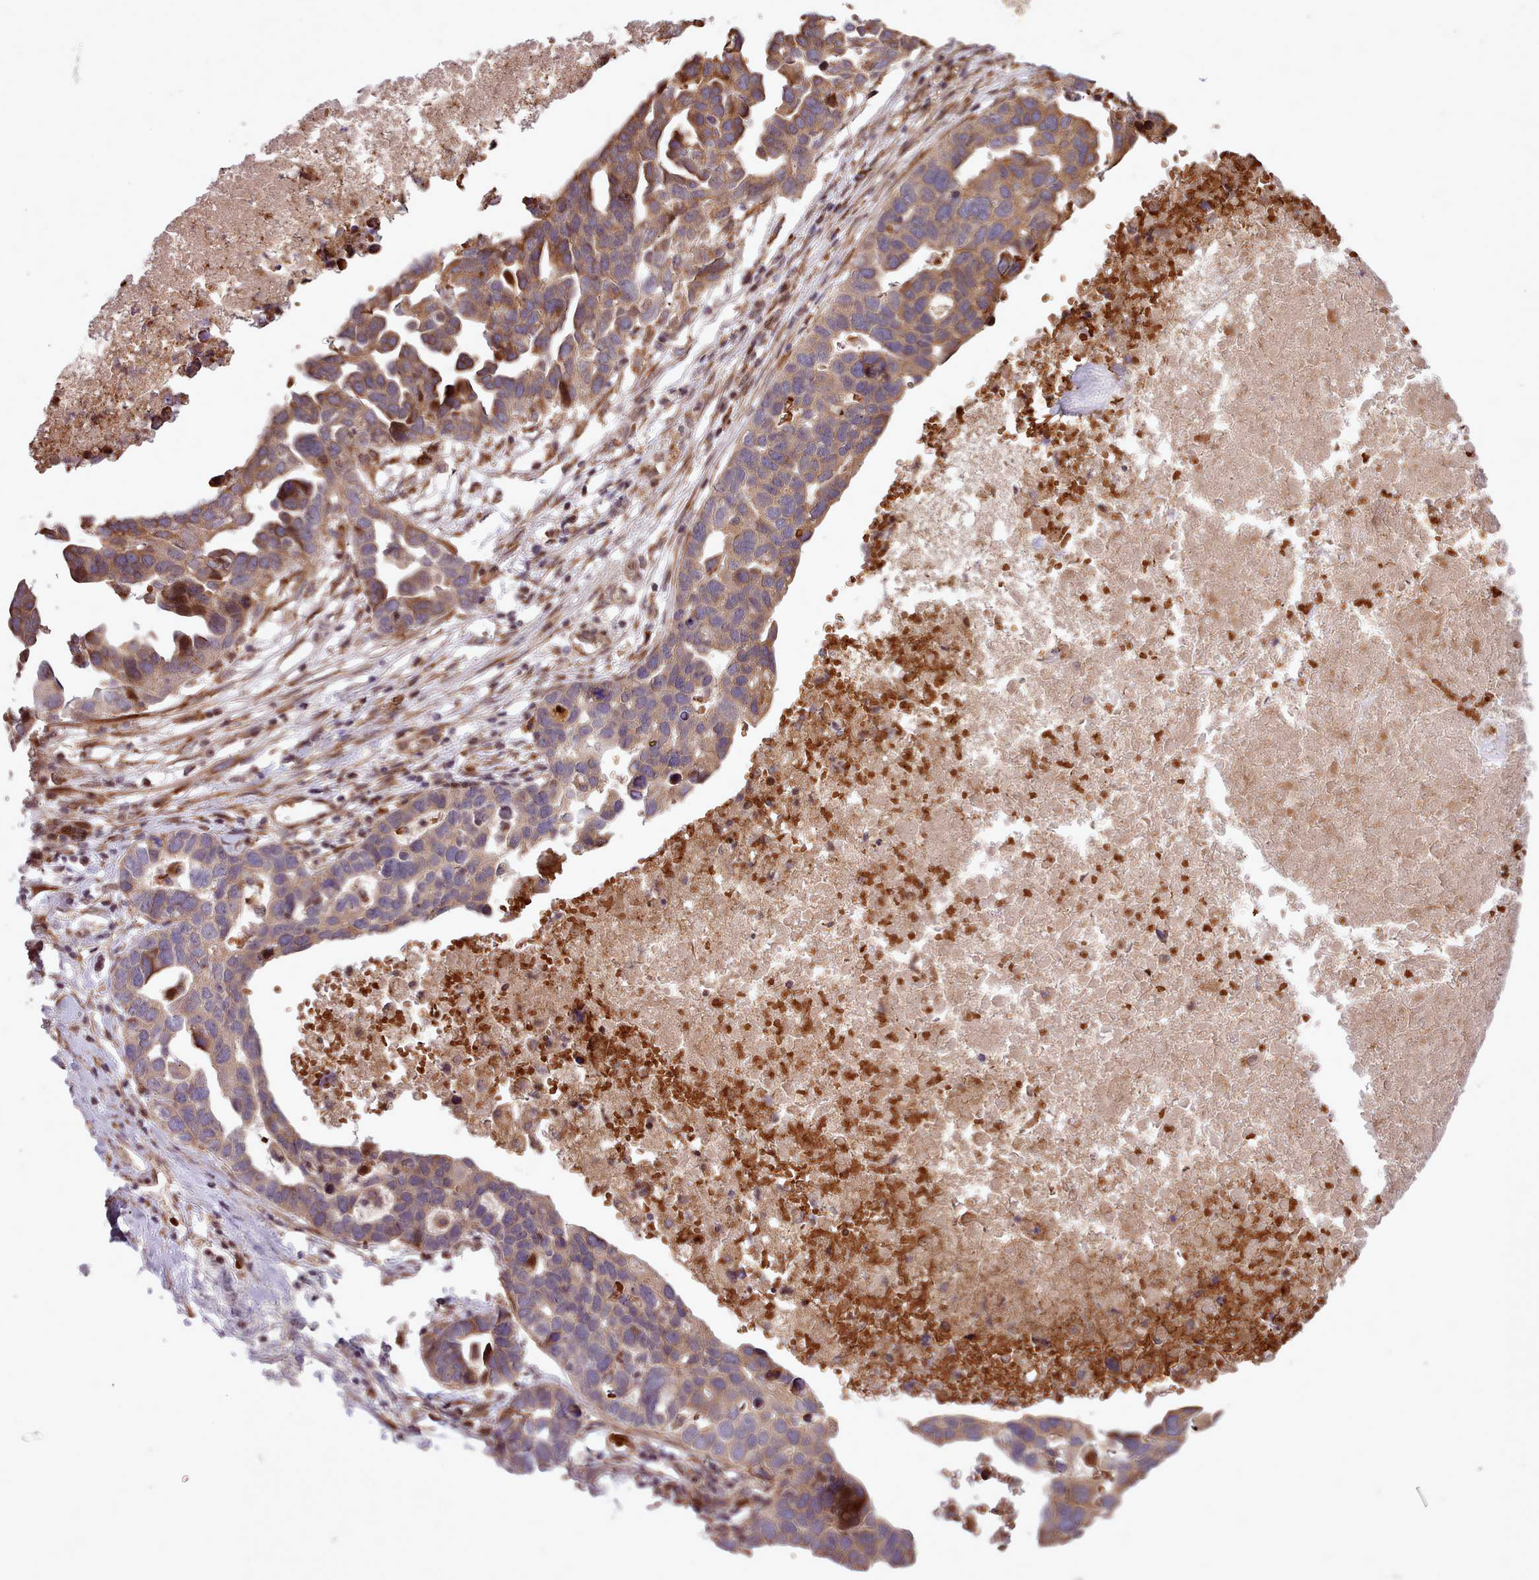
{"staining": {"intensity": "moderate", "quantity": ">75%", "location": "cytoplasmic/membranous"}, "tissue": "ovarian cancer", "cell_type": "Tumor cells", "image_type": "cancer", "snomed": [{"axis": "morphology", "description": "Cystadenocarcinoma, serous, NOS"}, {"axis": "topography", "description": "Ovary"}], "caption": "Serous cystadenocarcinoma (ovarian) was stained to show a protein in brown. There is medium levels of moderate cytoplasmic/membranous positivity in approximately >75% of tumor cells. (Brightfield microscopy of DAB IHC at high magnification).", "gene": "CABP1", "patient": {"sex": "female", "age": 54}}